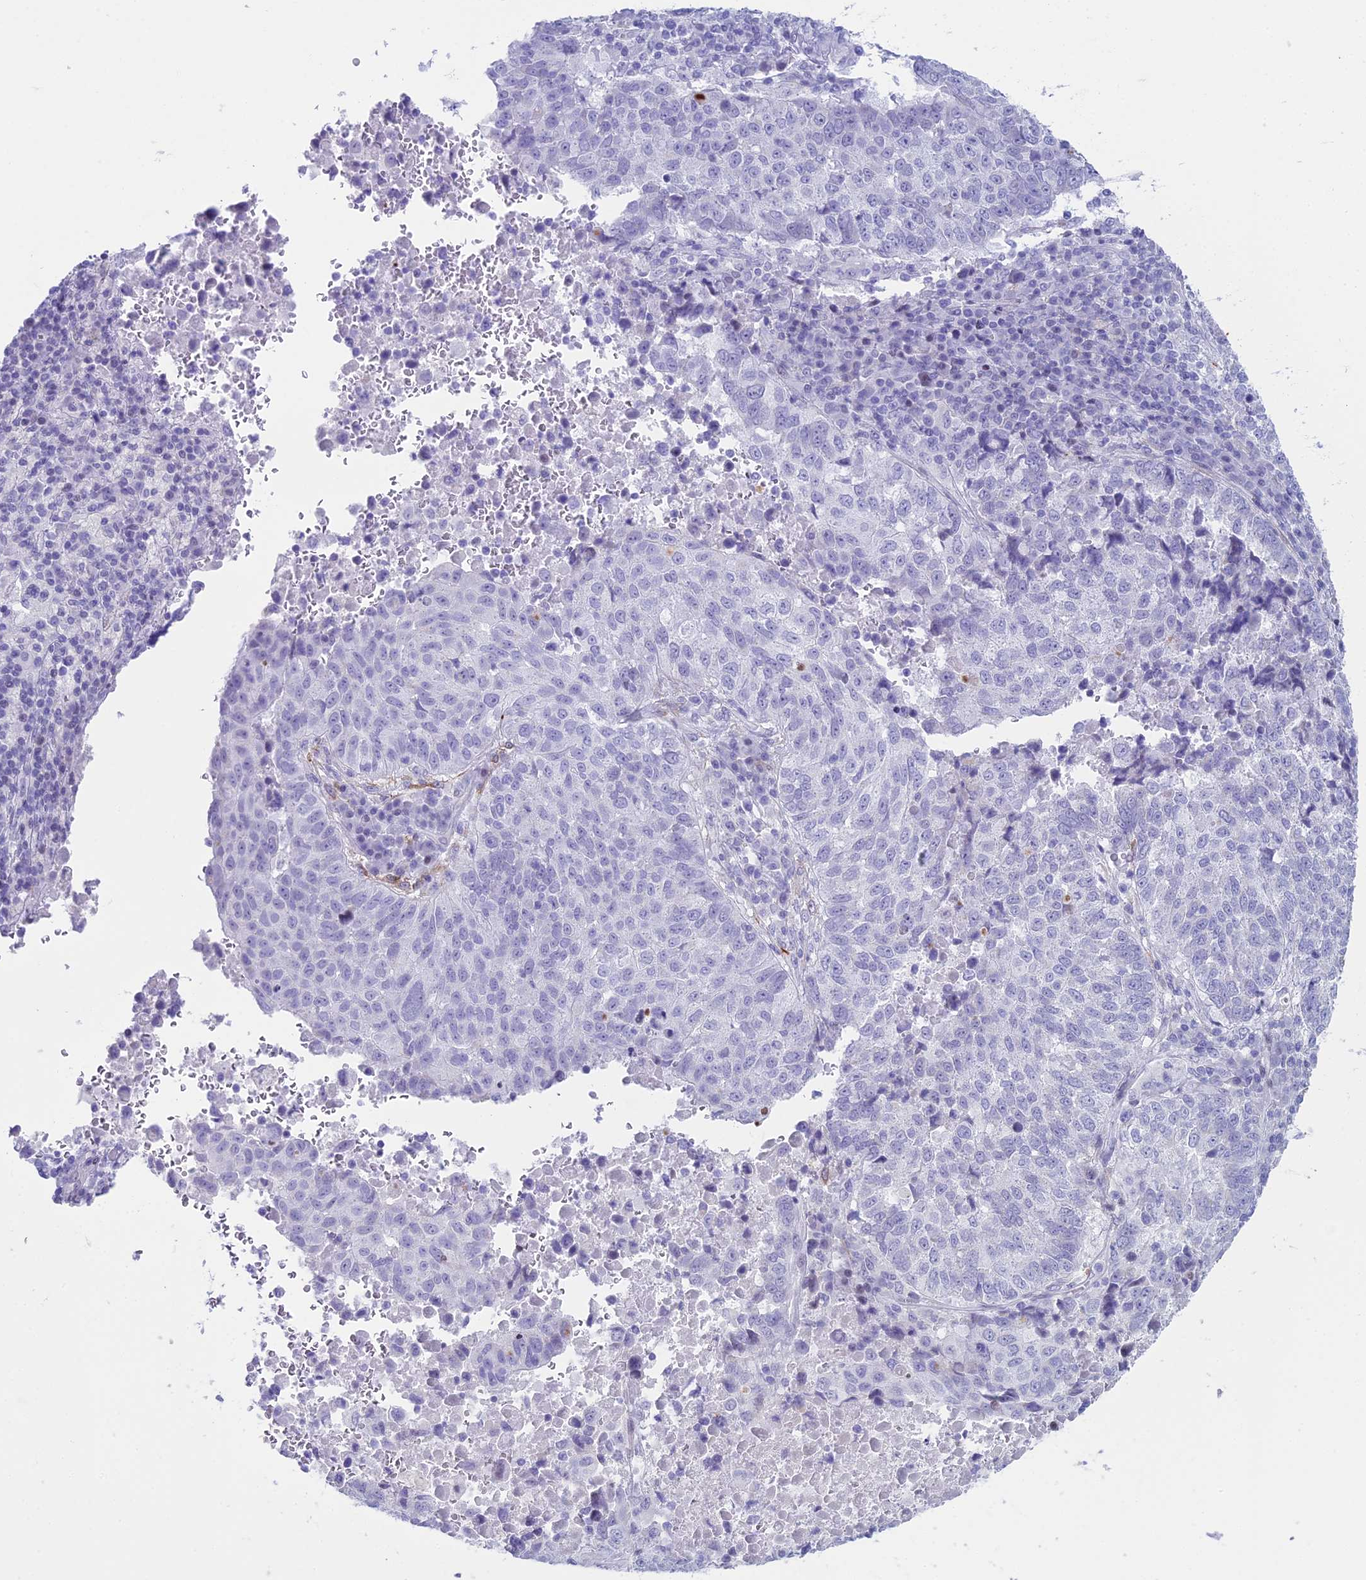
{"staining": {"intensity": "negative", "quantity": "none", "location": "none"}, "tissue": "lung cancer", "cell_type": "Tumor cells", "image_type": "cancer", "snomed": [{"axis": "morphology", "description": "Squamous cell carcinoma, NOS"}, {"axis": "topography", "description": "Lung"}], "caption": "Immunohistochemistry (IHC) micrograph of human lung cancer stained for a protein (brown), which exhibits no positivity in tumor cells.", "gene": "CC2D2A", "patient": {"sex": "male", "age": 73}}